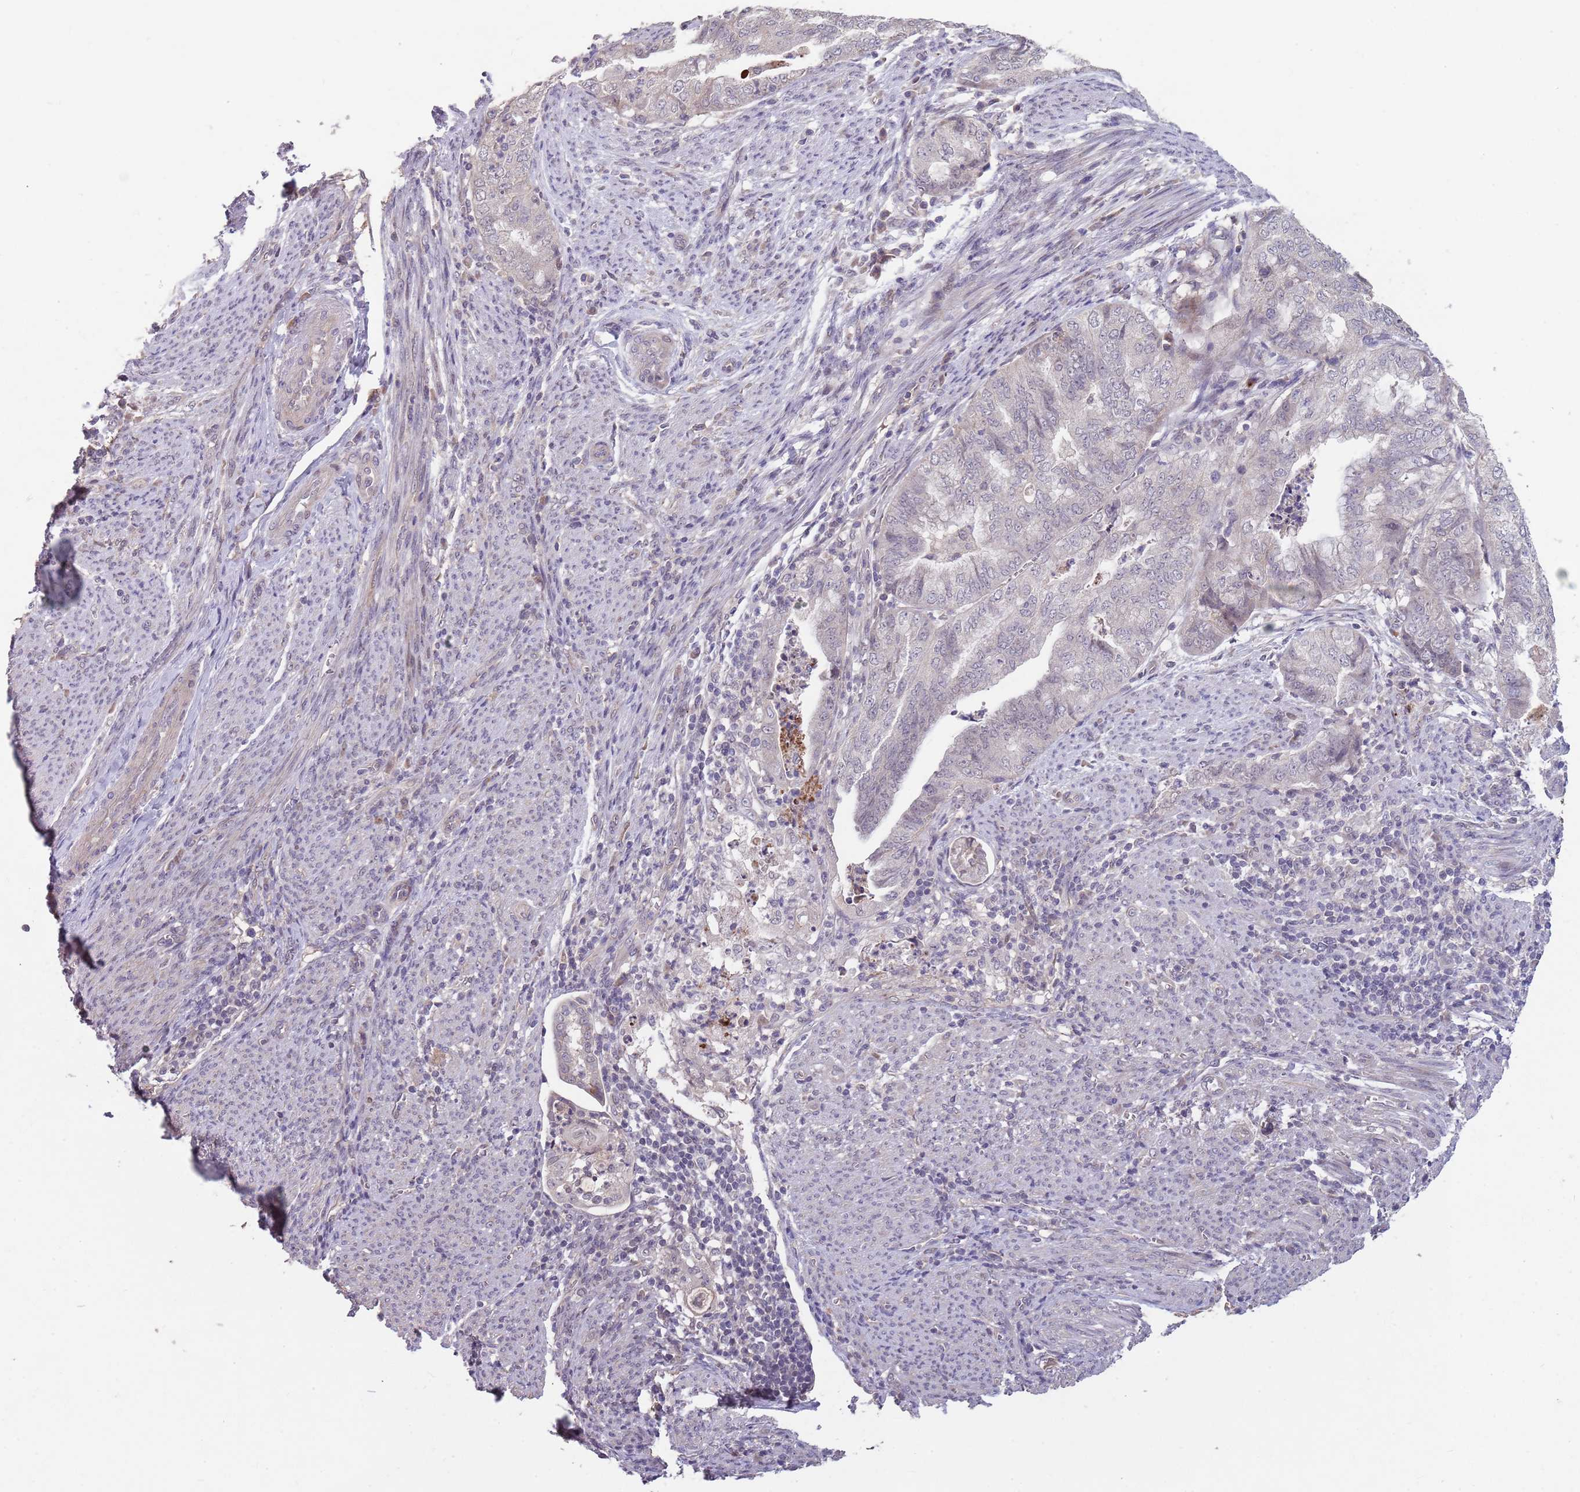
{"staining": {"intensity": "negative", "quantity": "none", "location": "none"}, "tissue": "endometrial cancer", "cell_type": "Tumor cells", "image_type": "cancer", "snomed": [{"axis": "morphology", "description": "Adenocarcinoma, NOS"}, {"axis": "topography", "description": "Endometrium"}], "caption": "A photomicrograph of human endometrial cancer is negative for staining in tumor cells. (Stains: DAB (3,3'-diaminobenzidine) immunohistochemistry (IHC) with hematoxylin counter stain, Microscopy: brightfield microscopy at high magnification).", "gene": "MEI1", "patient": {"sex": "female", "age": 79}}